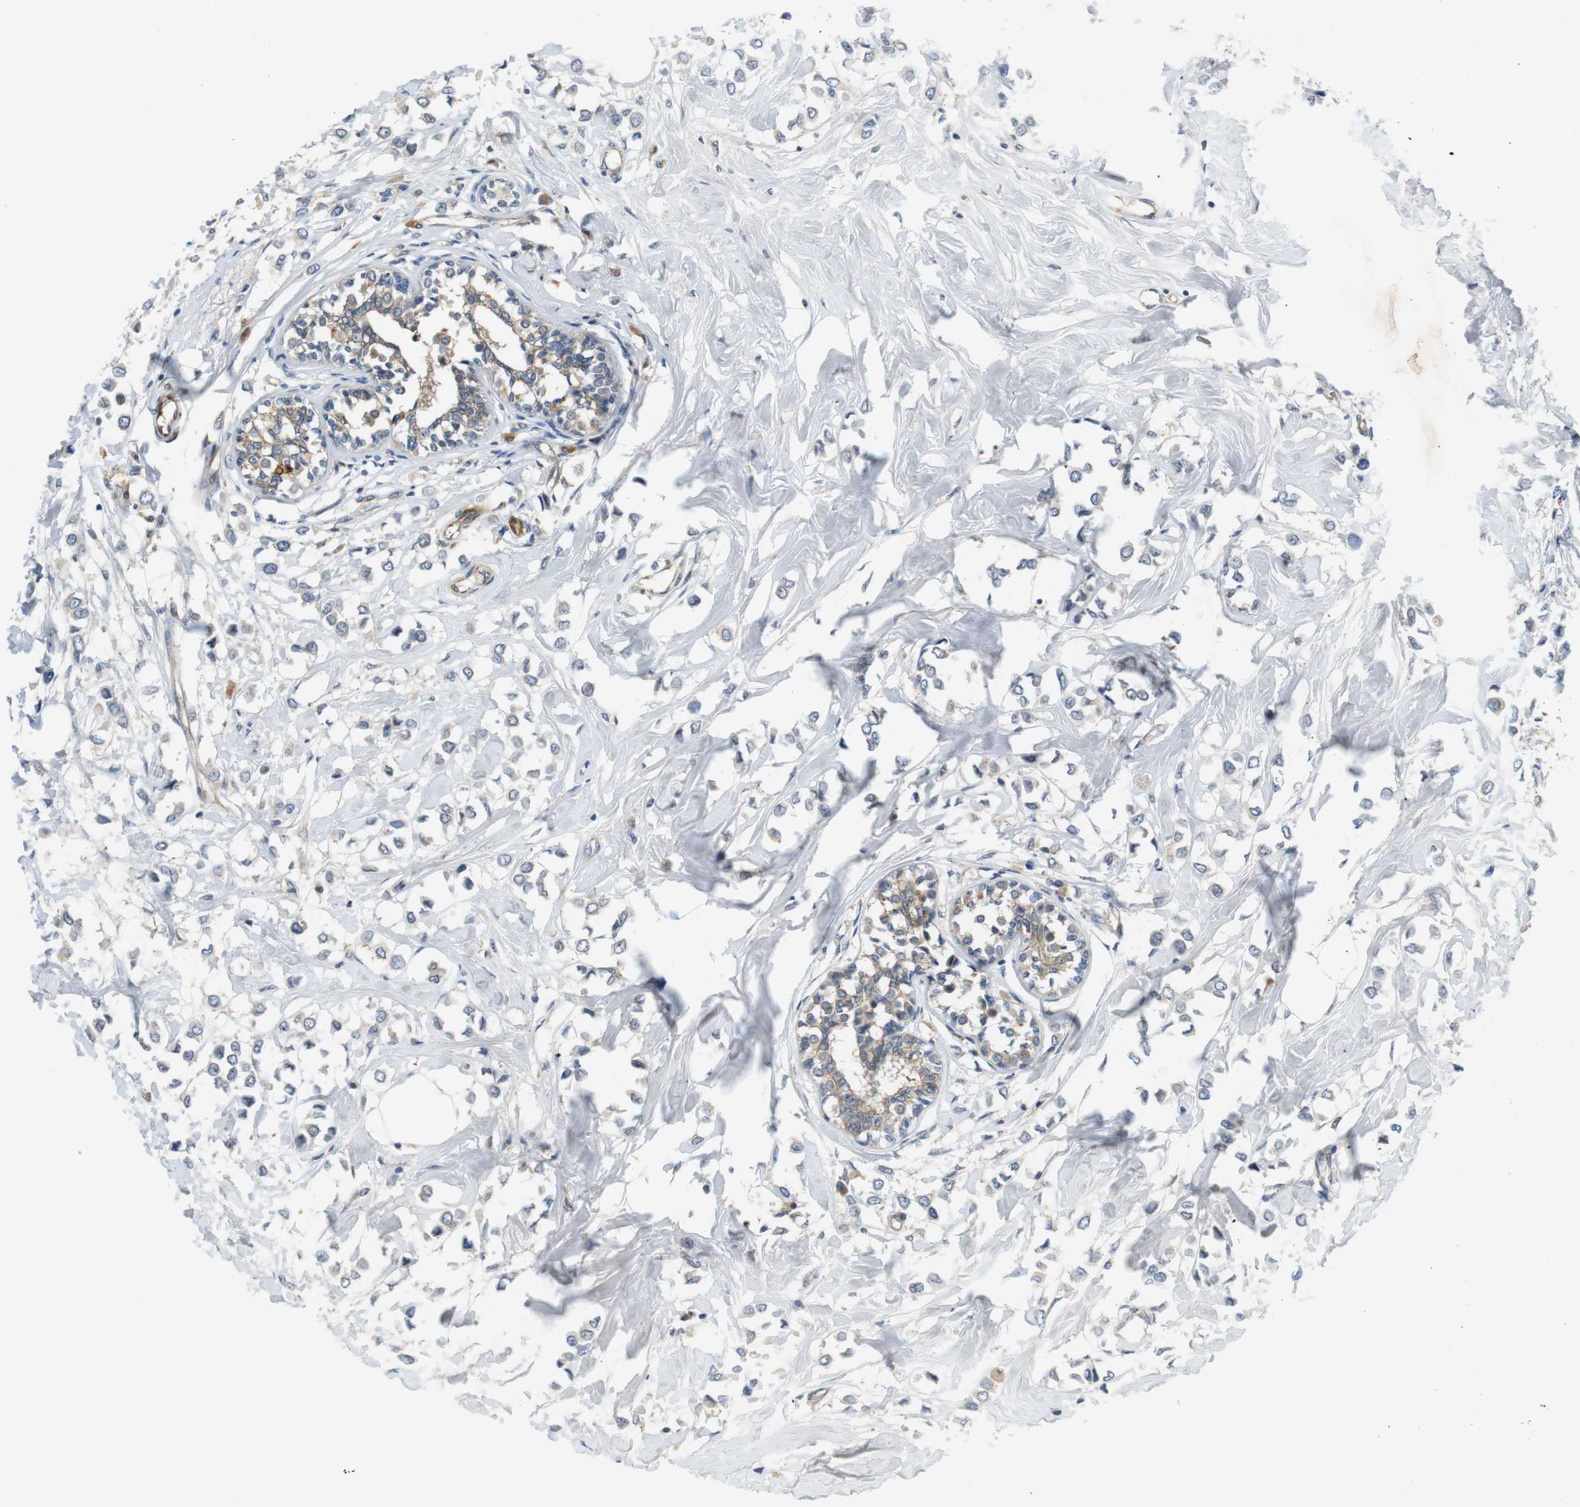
{"staining": {"intensity": "weak", "quantity": "<25%", "location": "cytoplasmic/membranous"}, "tissue": "breast cancer", "cell_type": "Tumor cells", "image_type": "cancer", "snomed": [{"axis": "morphology", "description": "Lobular carcinoma"}, {"axis": "topography", "description": "Breast"}], "caption": "The image shows no staining of tumor cells in breast cancer. (DAB immunohistochemistry visualized using brightfield microscopy, high magnification).", "gene": "SH3GLB1", "patient": {"sex": "female", "age": 51}}